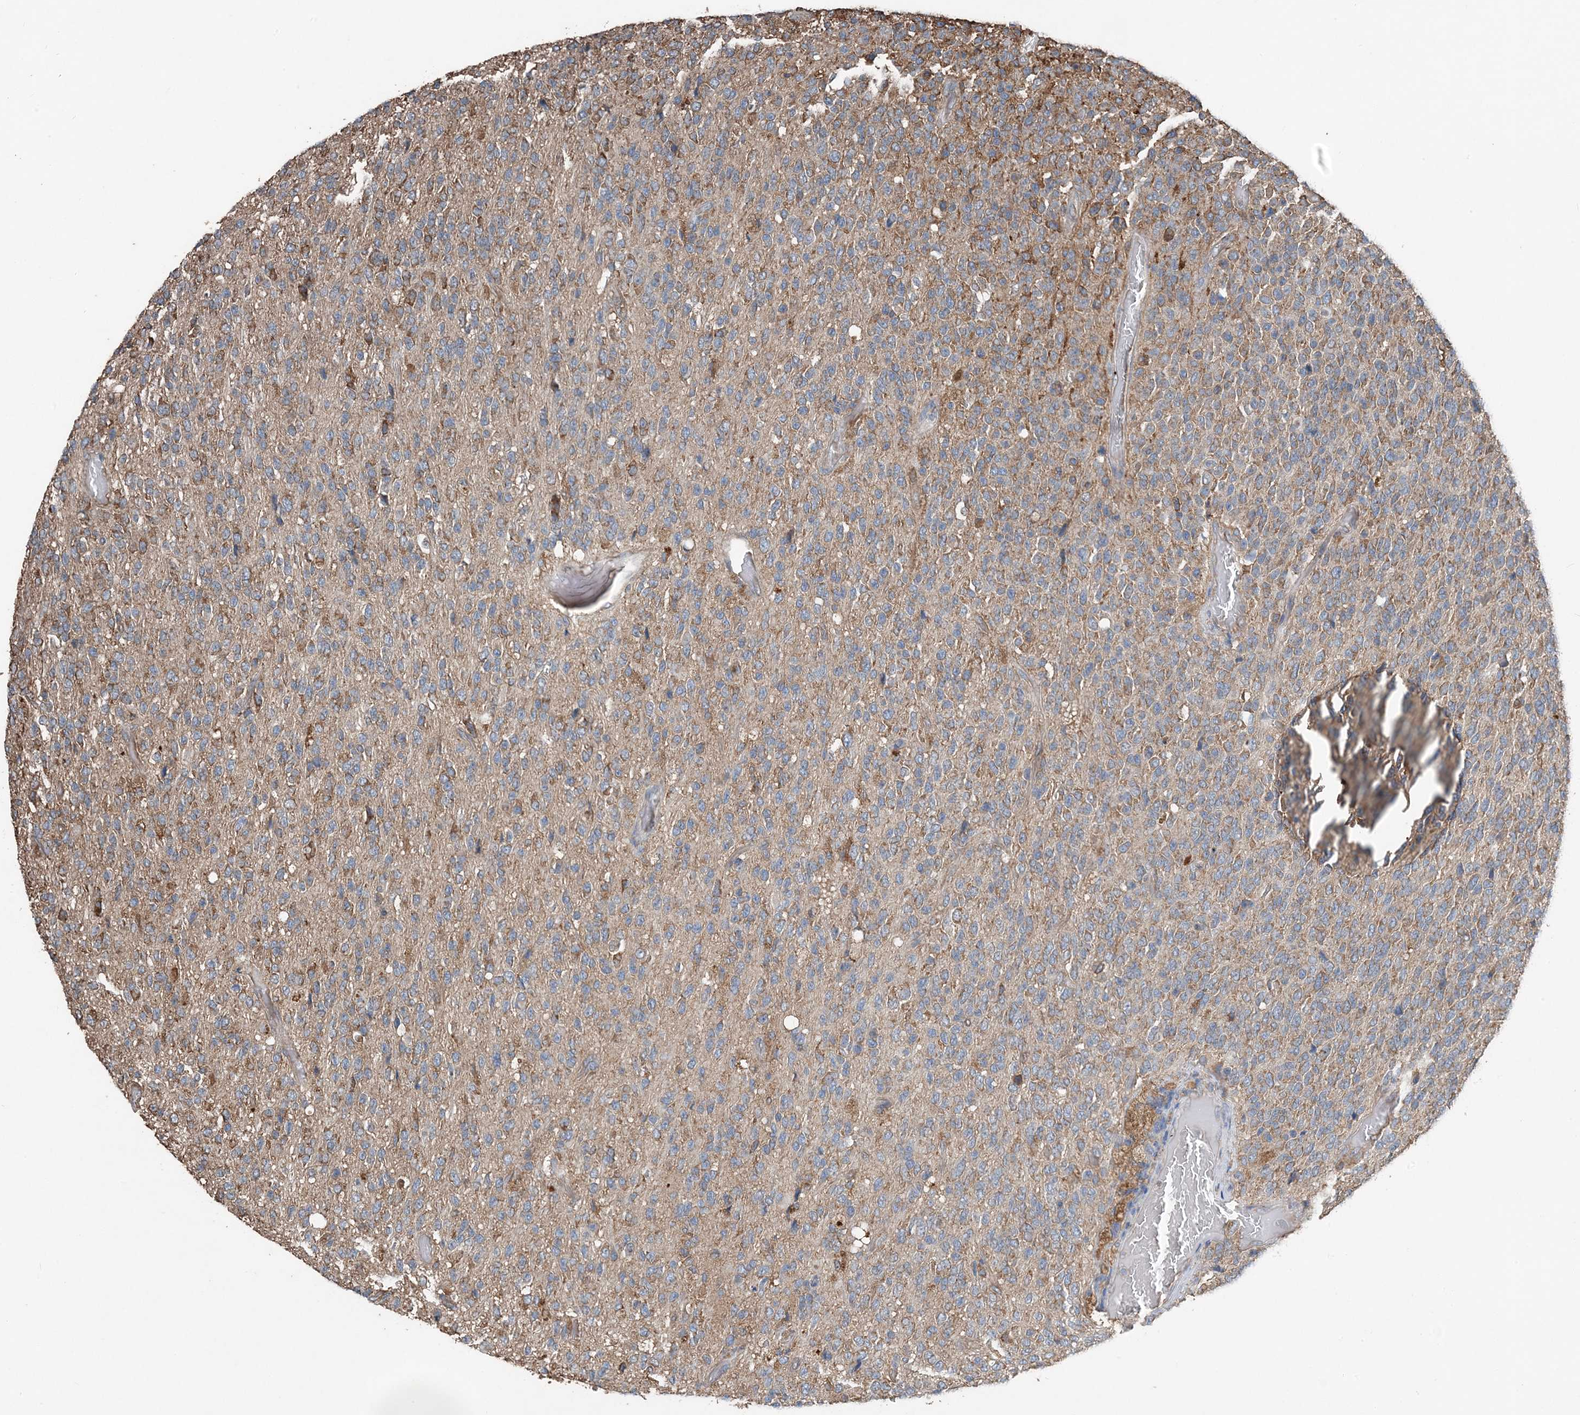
{"staining": {"intensity": "weak", "quantity": "25%-75%", "location": "cytoplasmic/membranous"}, "tissue": "glioma", "cell_type": "Tumor cells", "image_type": "cancer", "snomed": [{"axis": "morphology", "description": "Glioma, malignant, High grade"}, {"axis": "topography", "description": "pancreas cauda"}], "caption": "Glioma was stained to show a protein in brown. There is low levels of weak cytoplasmic/membranous expression in approximately 25%-75% of tumor cells.", "gene": "PDIA6", "patient": {"sex": "male", "age": 60}}